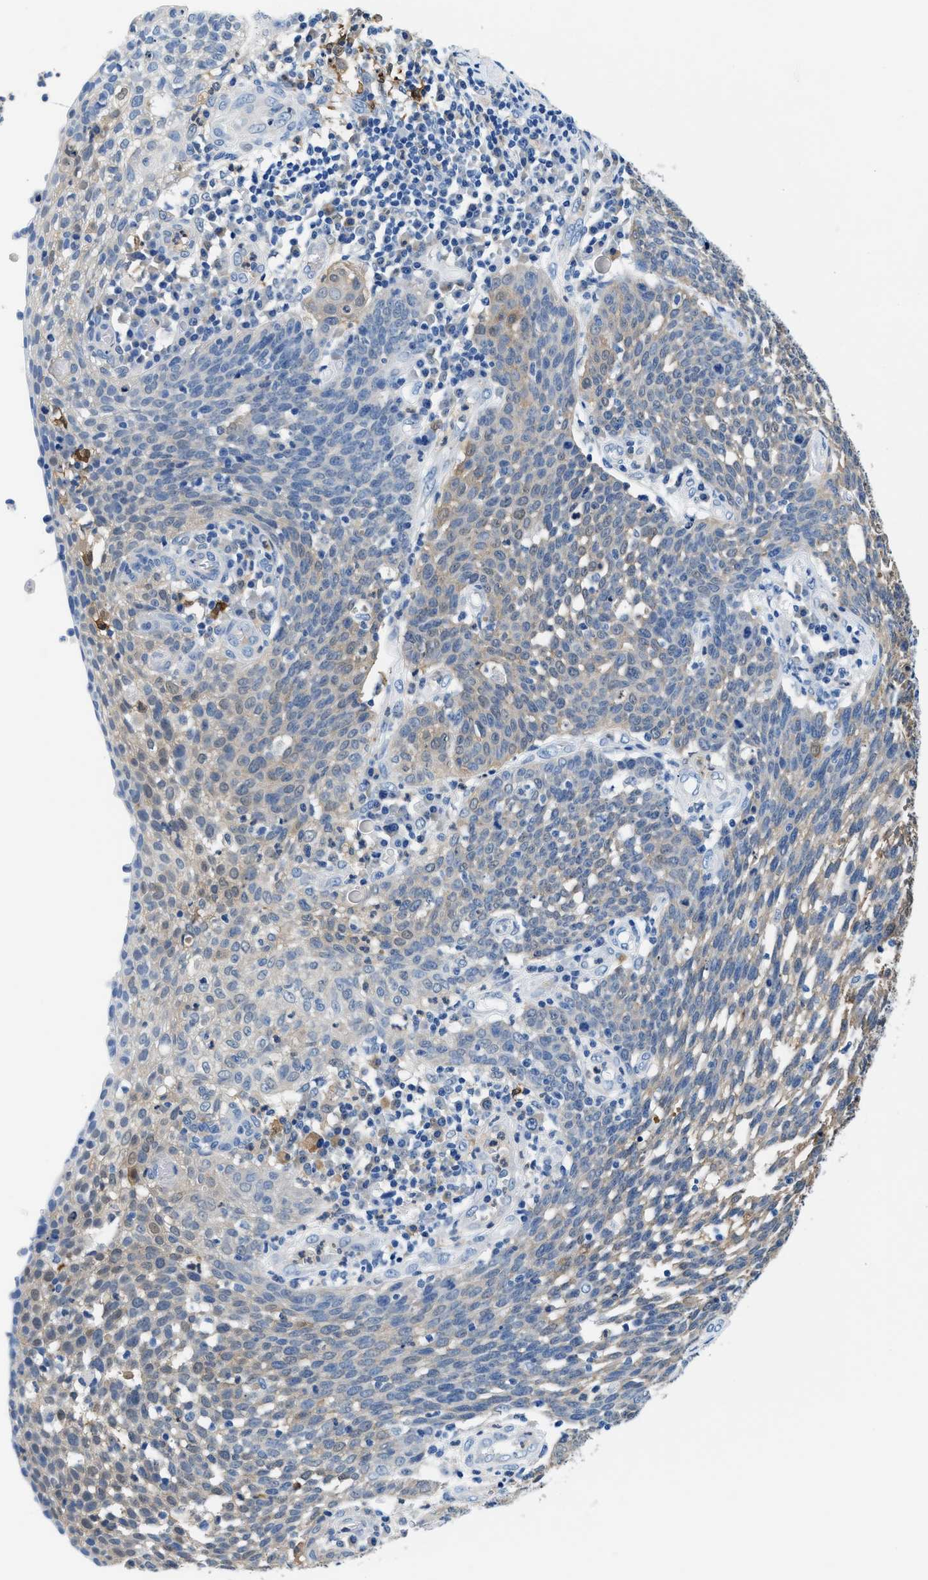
{"staining": {"intensity": "weak", "quantity": "25%-75%", "location": "cytoplasmic/membranous"}, "tissue": "cervical cancer", "cell_type": "Tumor cells", "image_type": "cancer", "snomed": [{"axis": "morphology", "description": "Squamous cell carcinoma, NOS"}, {"axis": "topography", "description": "Cervix"}], "caption": "Squamous cell carcinoma (cervical) tissue shows weak cytoplasmic/membranous staining in about 25%-75% of tumor cells (Brightfield microscopy of DAB IHC at high magnification).", "gene": "FADS6", "patient": {"sex": "female", "age": 34}}